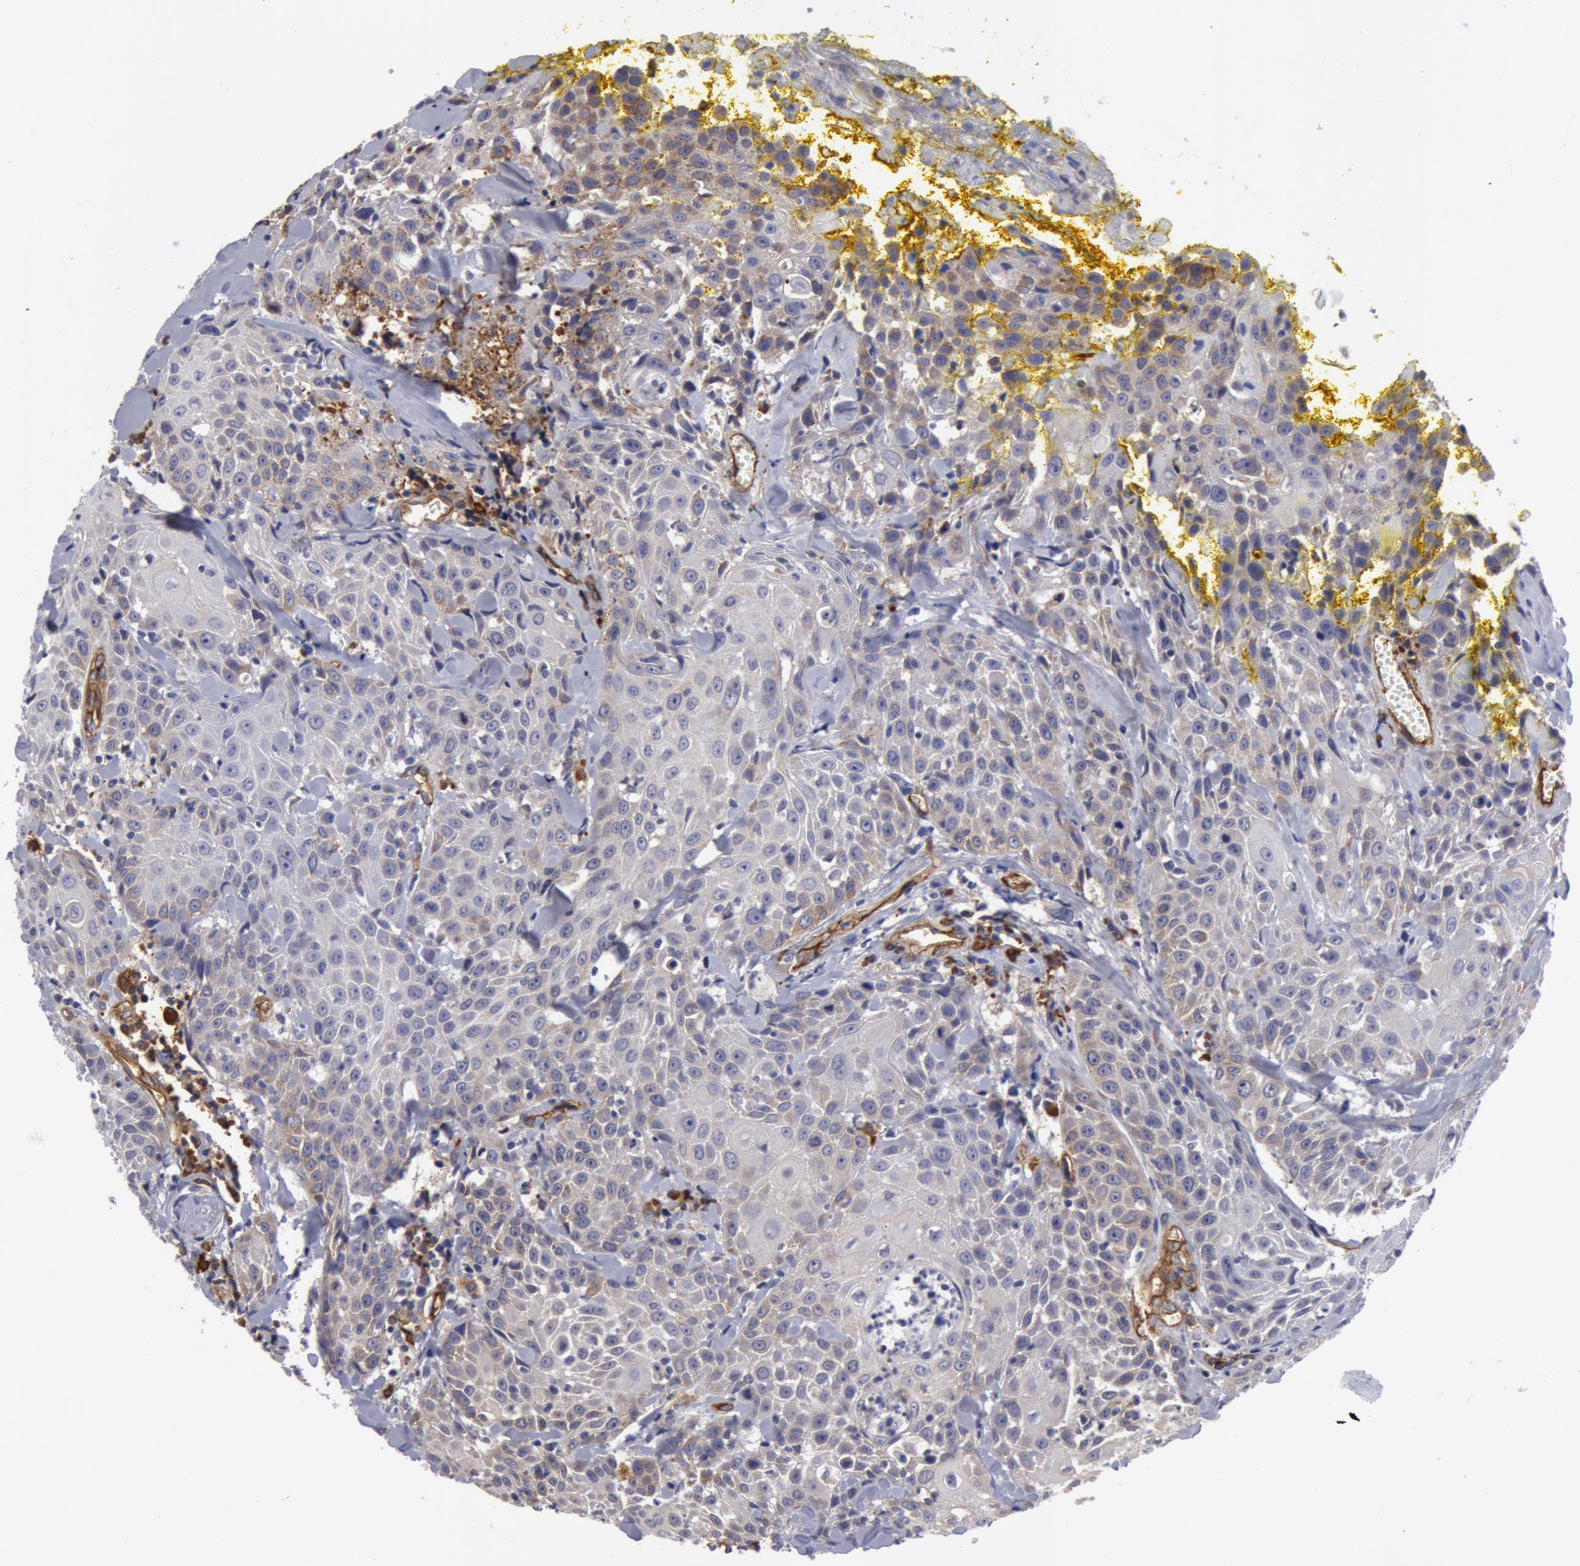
{"staining": {"intensity": "weak", "quantity": "<25%", "location": "cytoplasmic/membranous"}, "tissue": "head and neck cancer", "cell_type": "Tumor cells", "image_type": "cancer", "snomed": [{"axis": "morphology", "description": "Squamous cell carcinoma, NOS"}, {"axis": "topography", "description": "Oral tissue"}, {"axis": "topography", "description": "Head-Neck"}], "caption": "Immunohistochemistry (IHC) micrograph of head and neck cancer (squamous cell carcinoma) stained for a protein (brown), which exhibits no expression in tumor cells. (Stains: DAB immunohistochemistry with hematoxylin counter stain, Microscopy: brightfield microscopy at high magnification).", "gene": "IL23A", "patient": {"sex": "female", "age": 82}}